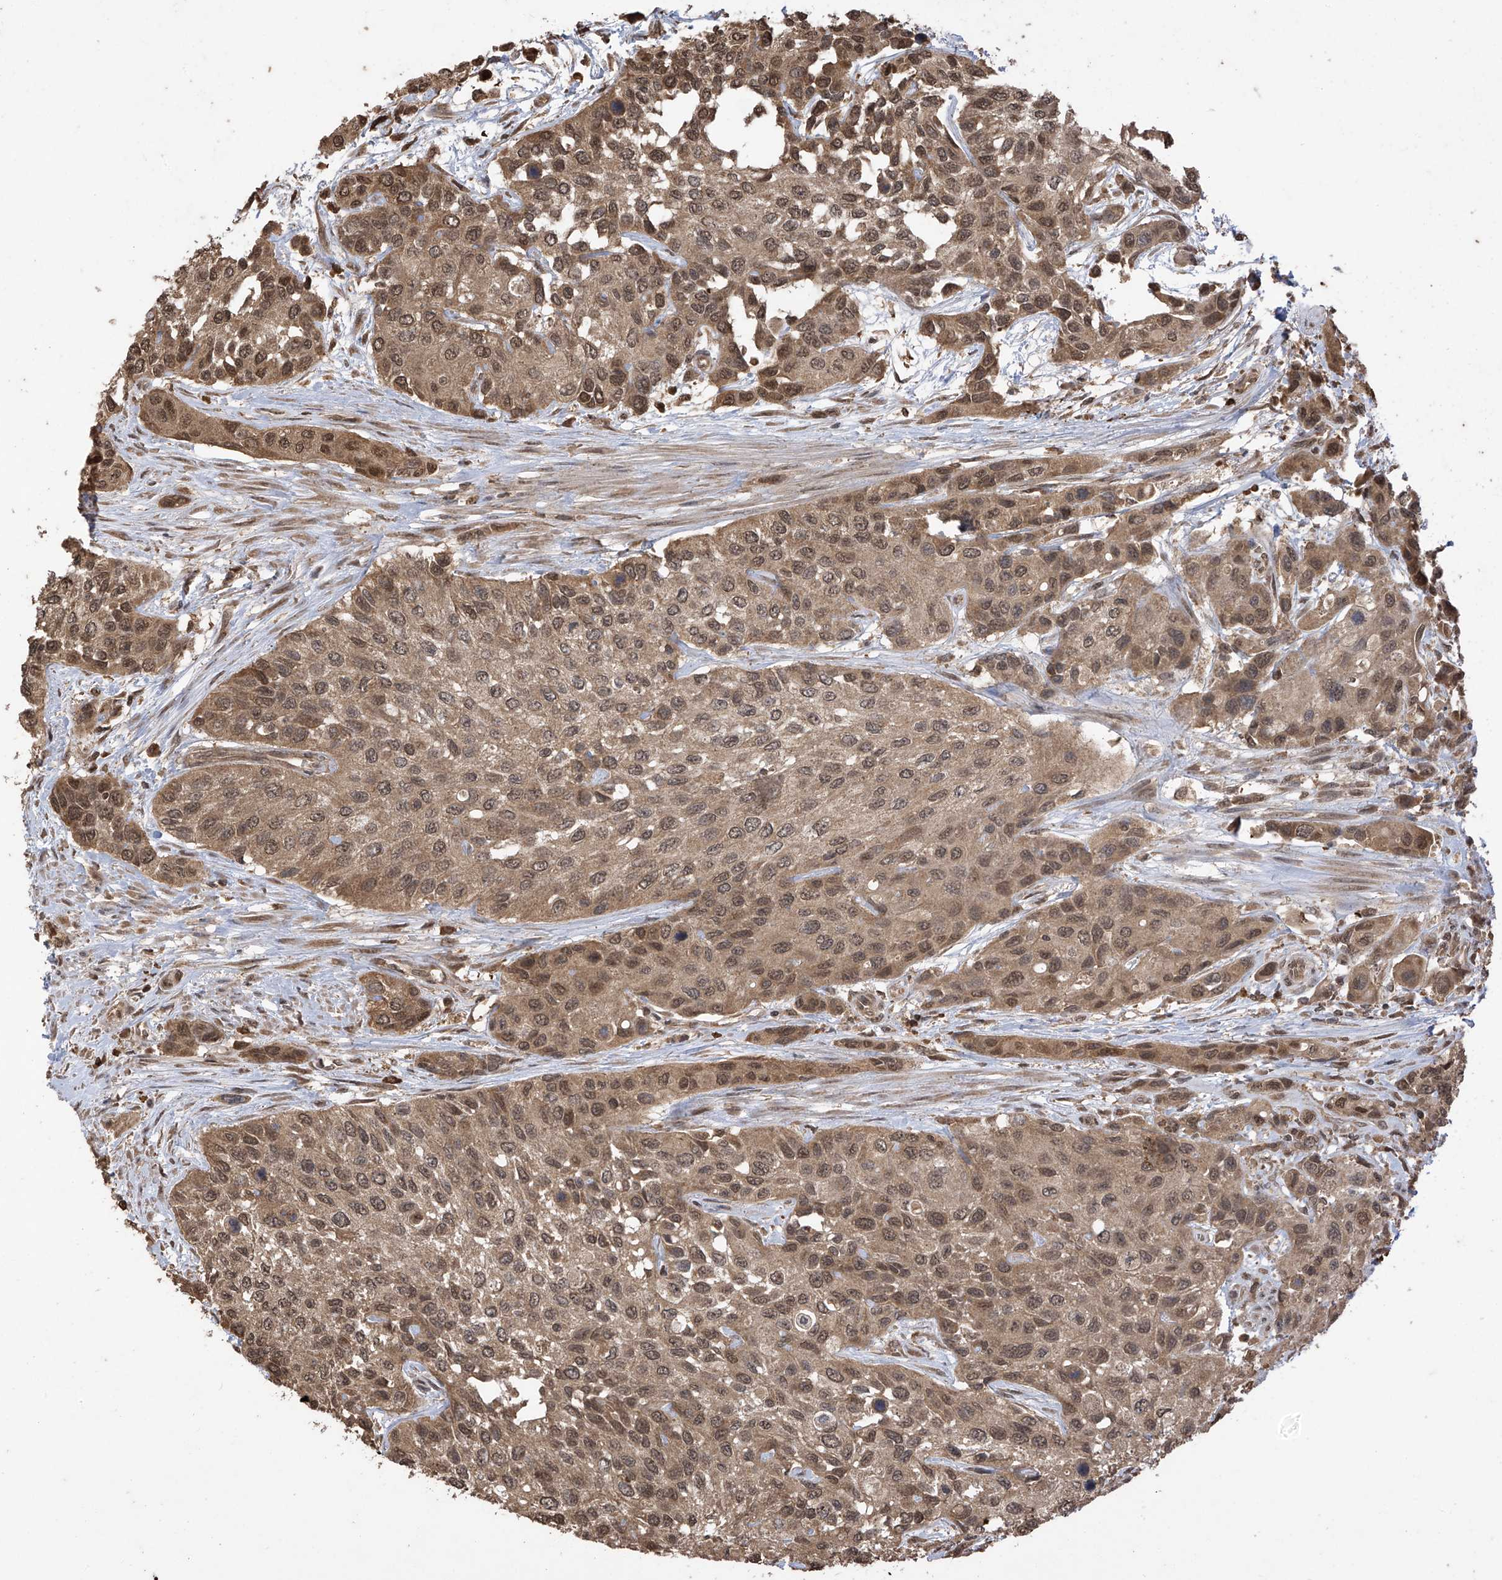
{"staining": {"intensity": "moderate", "quantity": ">75%", "location": "cytoplasmic/membranous,nuclear"}, "tissue": "urothelial cancer", "cell_type": "Tumor cells", "image_type": "cancer", "snomed": [{"axis": "morphology", "description": "Normal tissue, NOS"}, {"axis": "morphology", "description": "Urothelial carcinoma, High grade"}, {"axis": "topography", "description": "Vascular tissue"}, {"axis": "topography", "description": "Urinary bladder"}], "caption": "Tumor cells show medium levels of moderate cytoplasmic/membranous and nuclear positivity in approximately >75% of cells in high-grade urothelial carcinoma.", "gene": "PNPT1", "patient": {"sex": "female", "age": 56}}